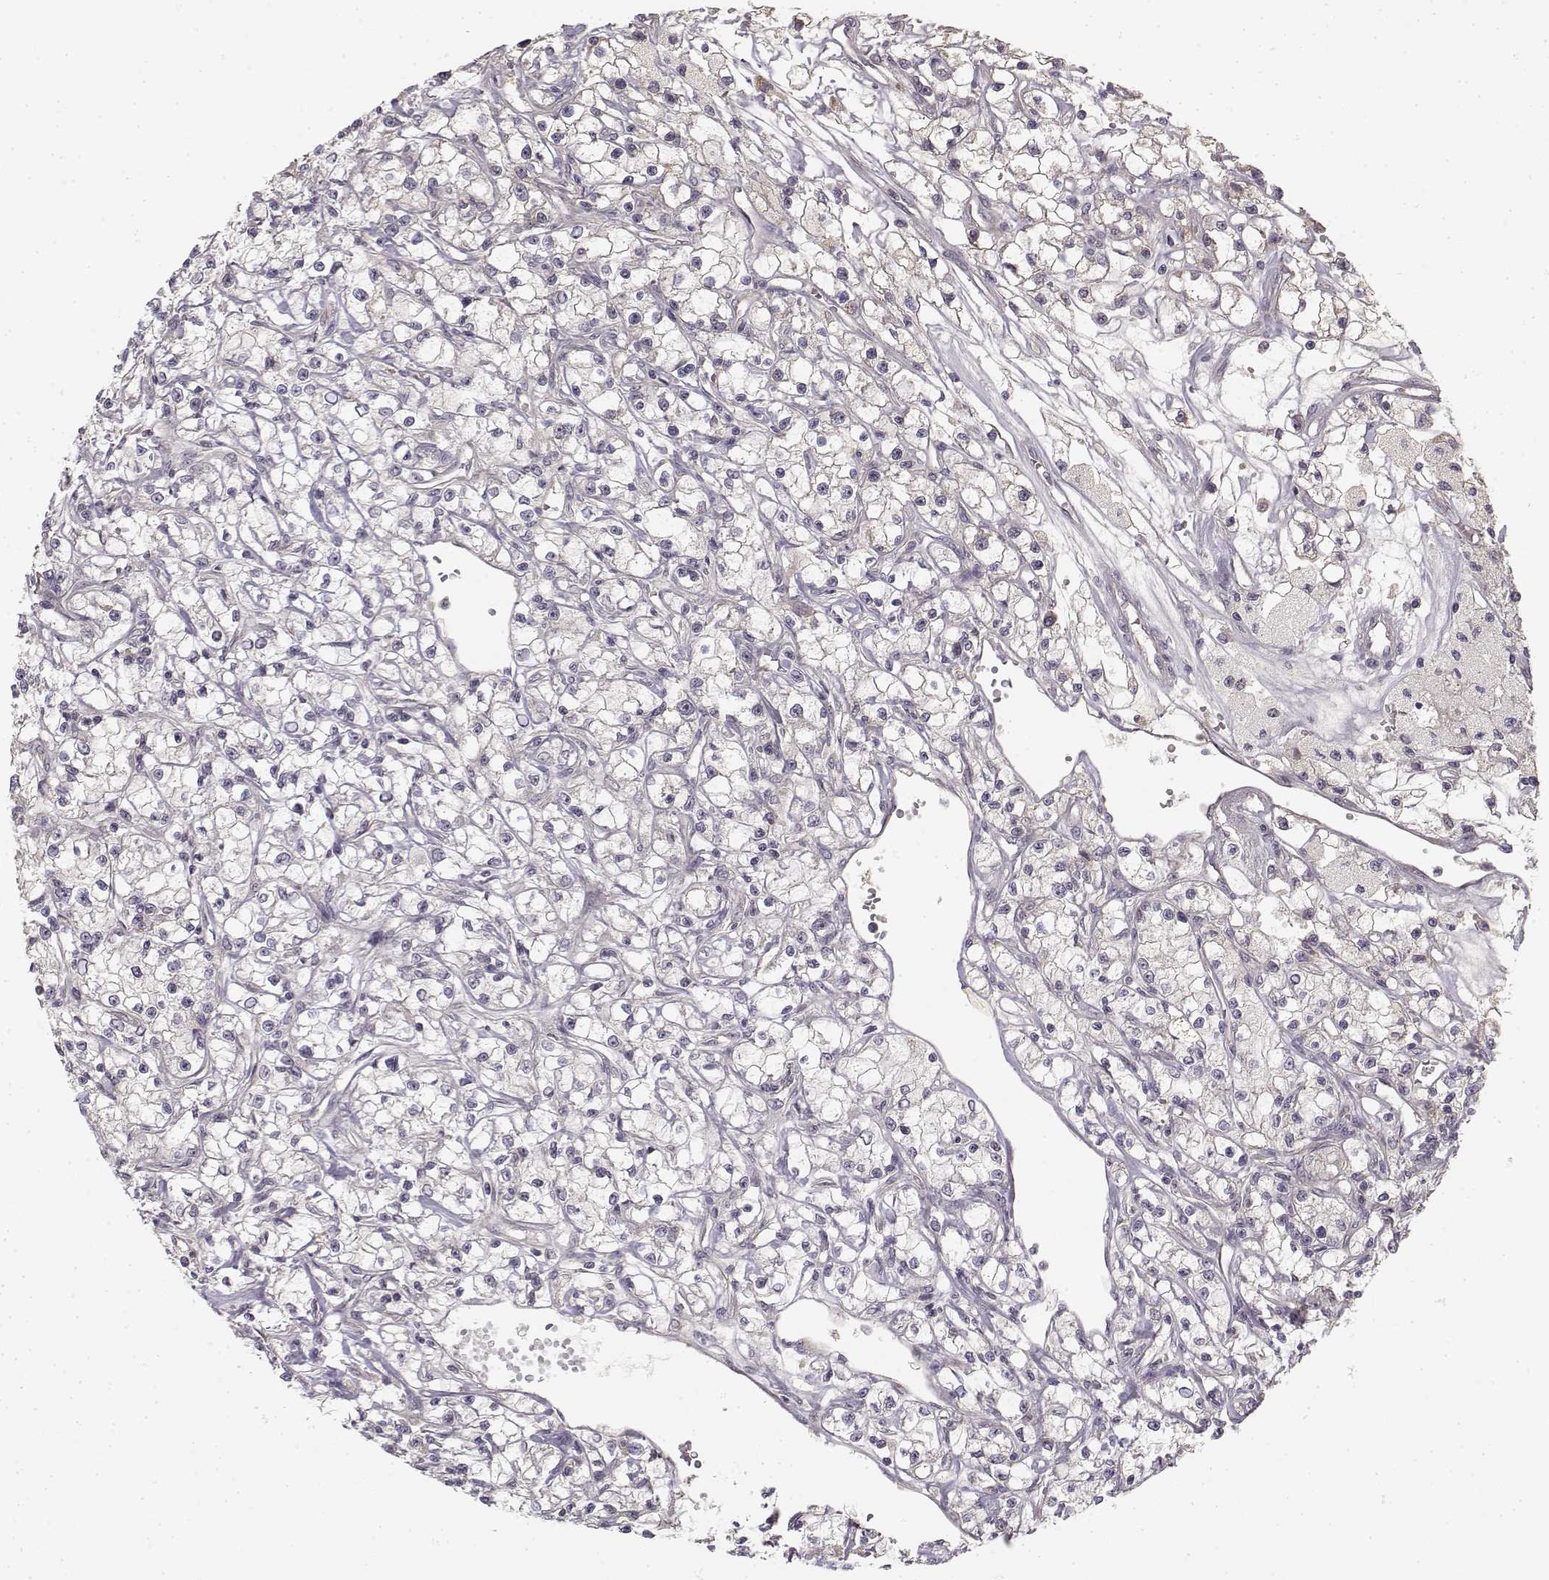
{"staining": {"intensity": "negative", "quantity": "none", "location": "none"}, "tissue": "renal cancer", "cell_type": "Tumor cells", "image_type": "cancer", "snomed": [{"axis": "morphology", "description": "Adenocarcinoma, NOS"}, {"axis": "topography", "description": "Kidney"}], "caption": "Renal cancer stained for a protein using immunohistochemistry displays no staining tumor cells.", "gene": "MED12L", "patient": {"sex": "female", "age": 59}}